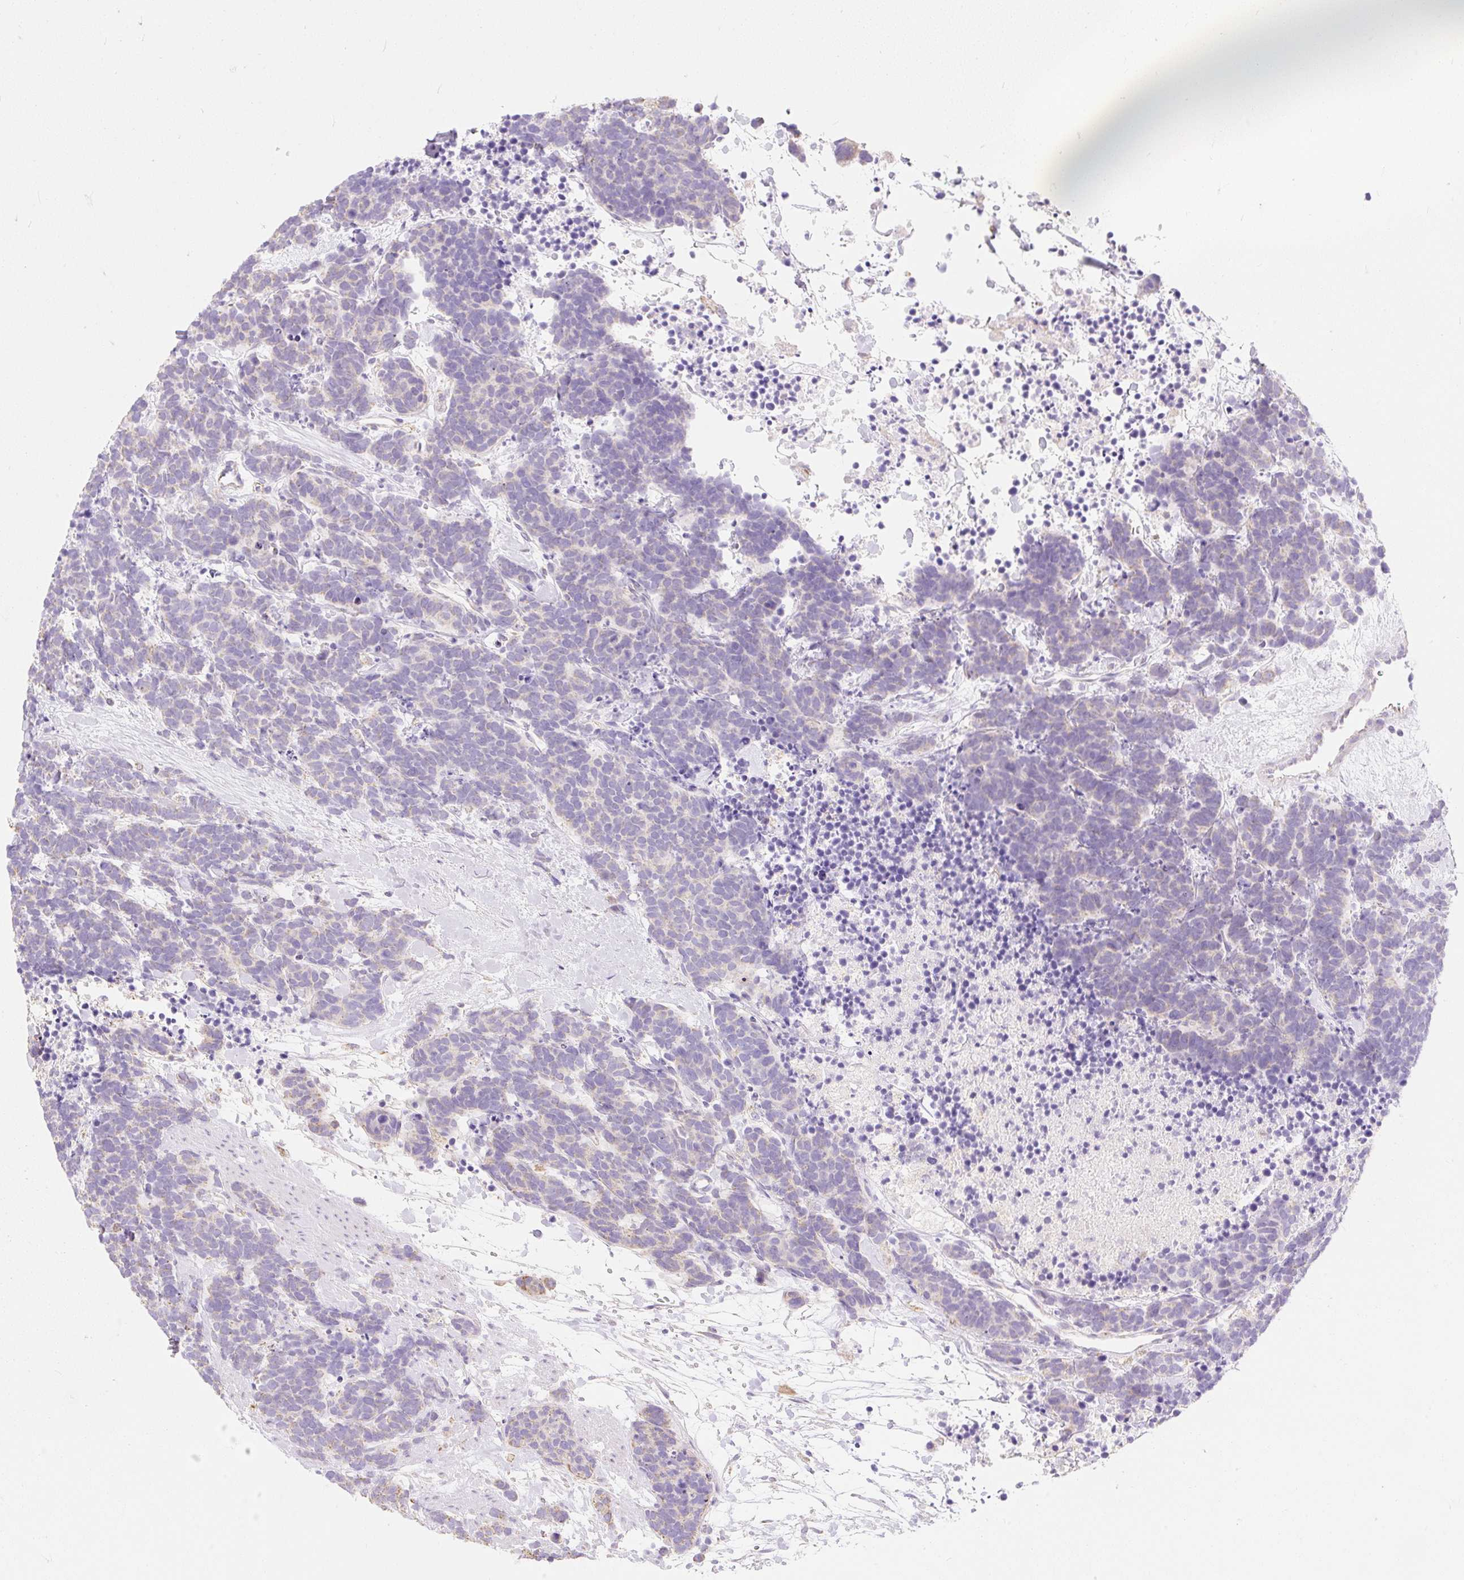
{"staining": {"intensity": "weak", "quantity": "<25%", "location": "cytoplasmic/membranous"}, "tissue": "carcinoid", "cell_type": "Tumor cells", "image_type": "cancer", "snomed": [{"axis": "morphology", "description": "Carcinoma, NOS"}, {"axis": "morphology", "description": "Carcinoid, malignant, NOS"}, {"axis": "topography", "description": "Prostate"}], "caption": "The photomicrograph shows no staining of tumor cells in carcinoid.", "gene": "DHX35", "patient": {"sex": "male", "age": 57}}